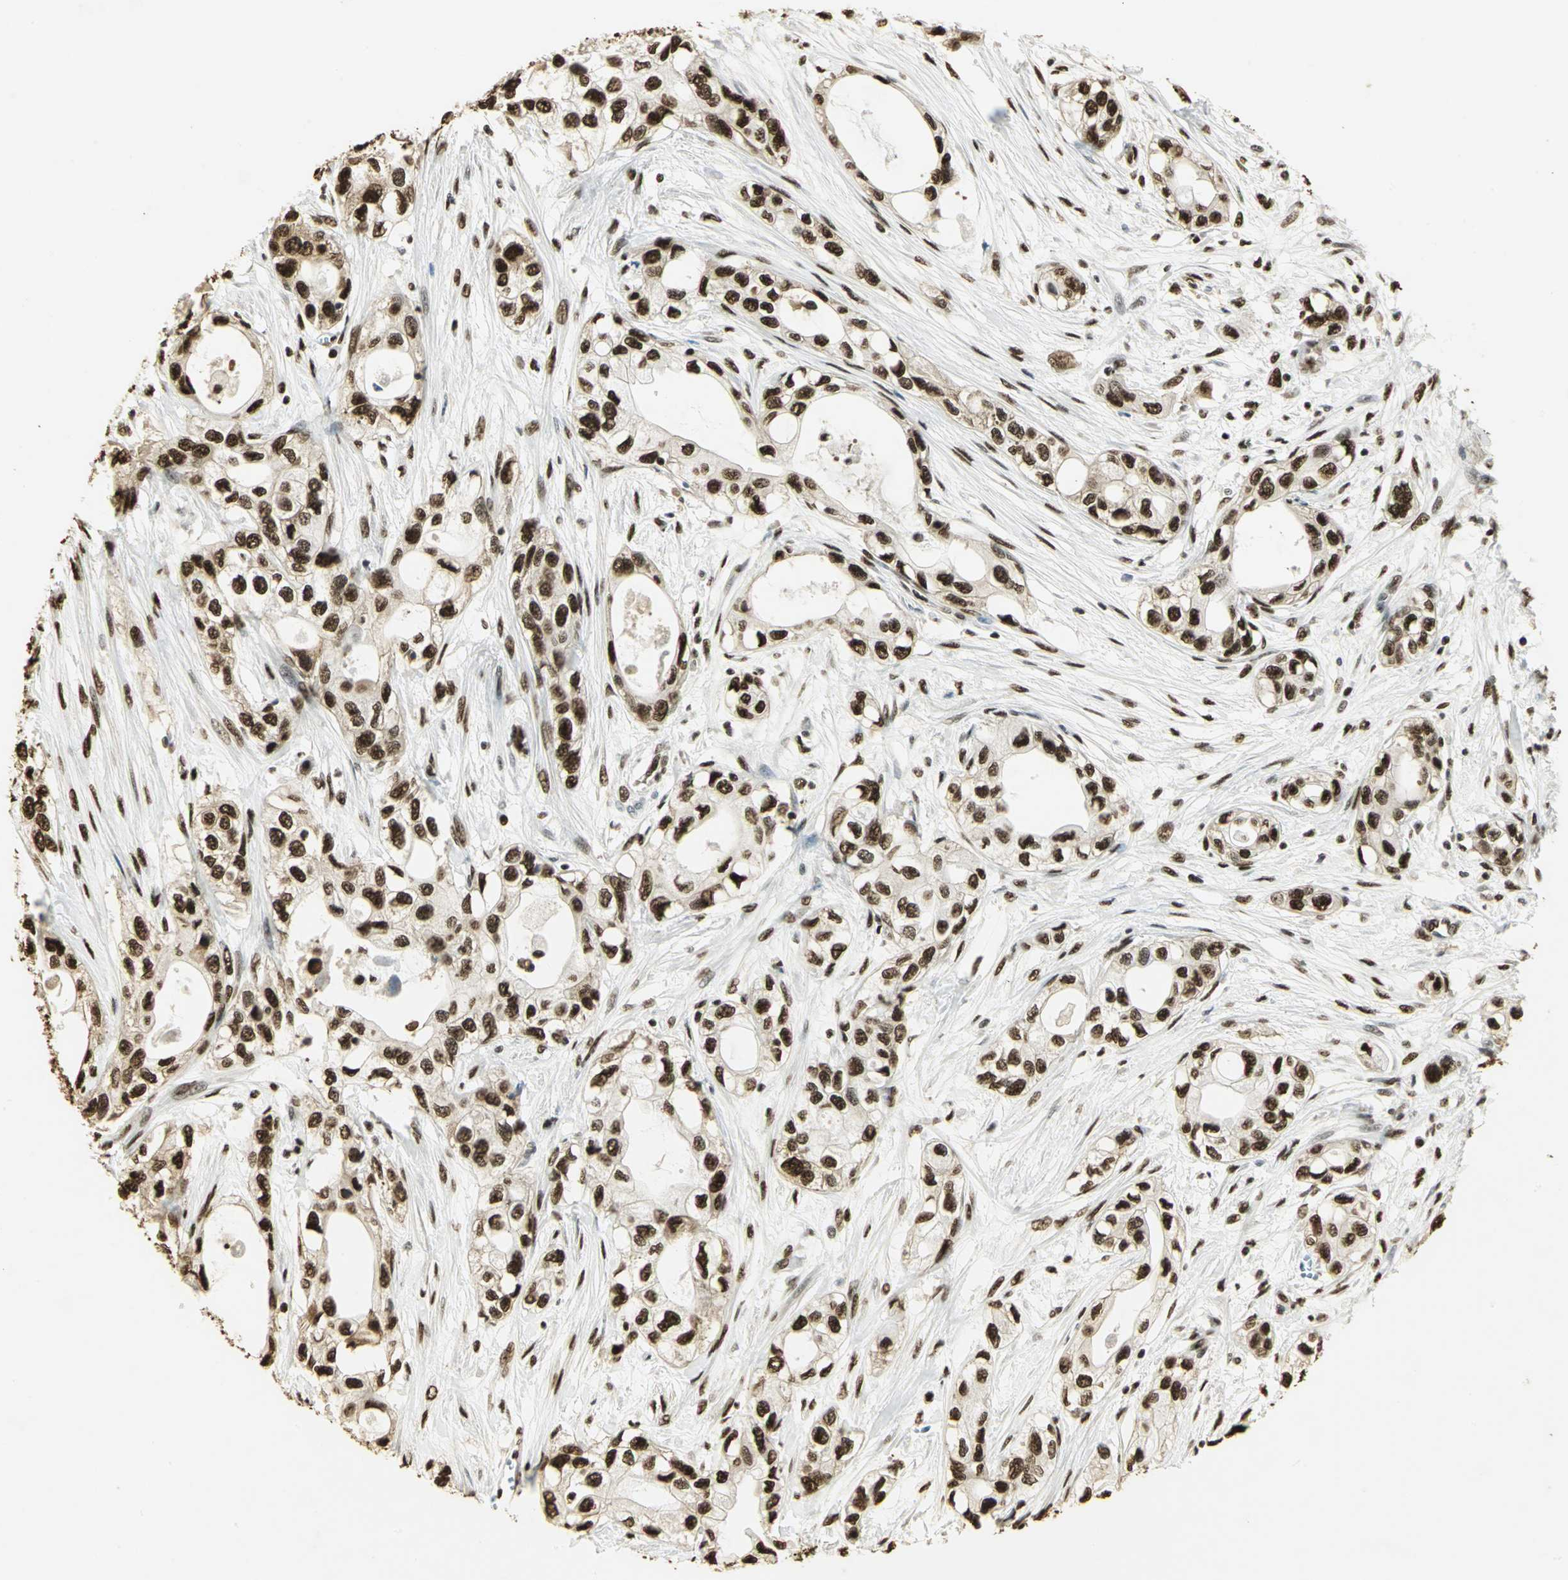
{"staining": {"intensity": "strong", "quantity": ">75%", "location": "cytoplasmic/membranous,nuclear"}, "tissue": "pancreatic cancer", "cell_type": "Tumor cells", "image_type": "cancer", "snomed": [{"axis": "morphology", "description": "Adenocarcinoma, NOS"}, {"axis": "topography", "description": "Pancreas"}], "caption": "This image exhibits IHC staining of pancreatic adenocarcinoma, with high strong cytoplasmic/membranous and nuclear staining in approximately >75% of tumor cells.", "gene": "SET", "patient": {"sex": "female", "age": 70}}